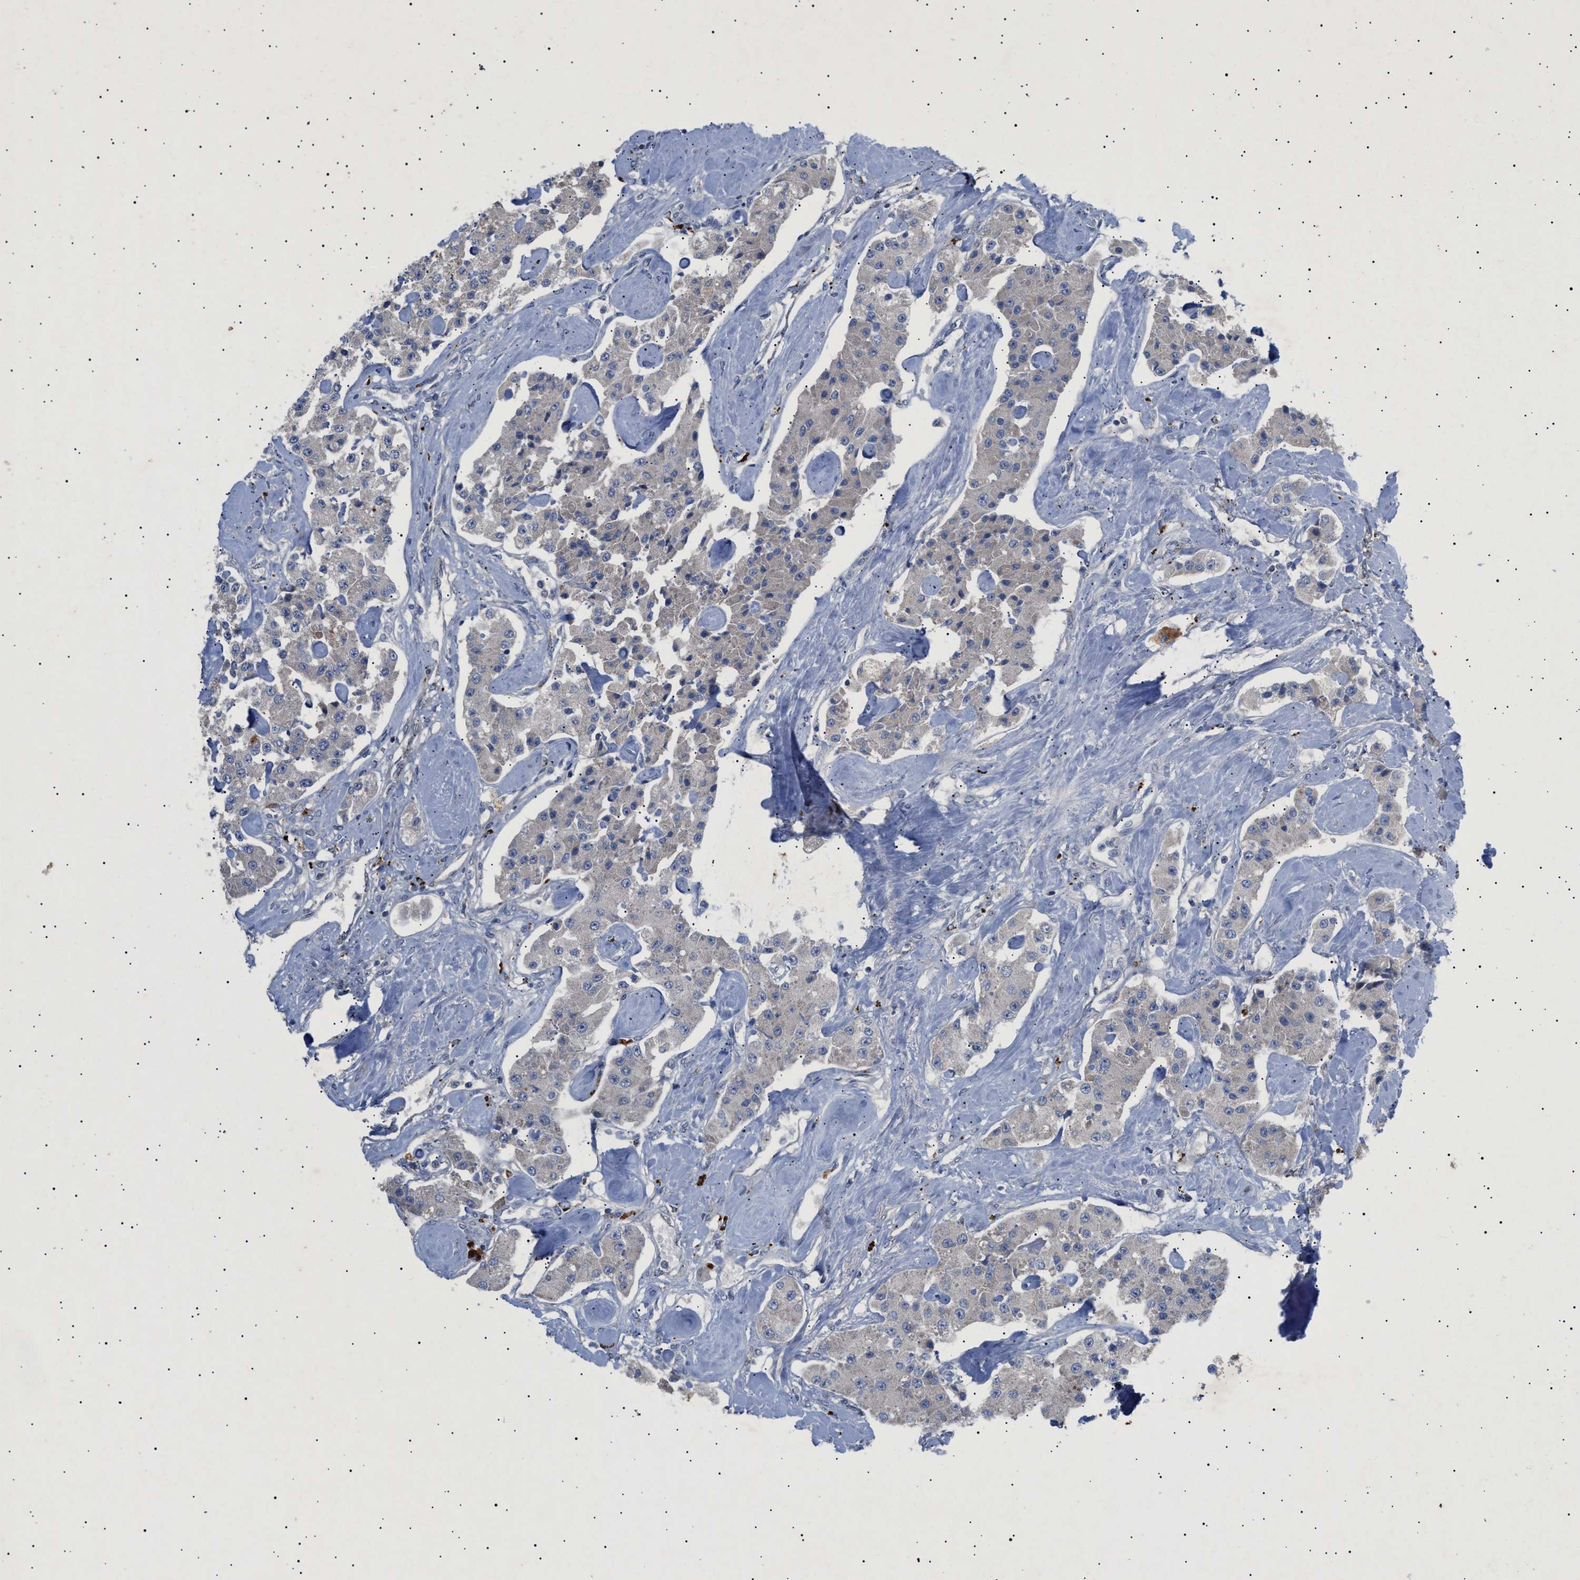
{"staining": {"intensity": "weak", "quantity": "<25%", "location": "cytoplasmic/membranous"}, "tissue": "carcinoid", "cell_type": "Tumor cells", "image_type": "cancer", "snomed": [{"axis": "morphology", "description": "Carcinoid, malignant, NOS"}, {"axis": "topography", "description": "Pancreas"}], "caption": "Protein analysis of carcinoid exhibits no significant expression in tumor cells.", "gene": "SIRT5", "patient": {"sex": "male", "age": 41}}